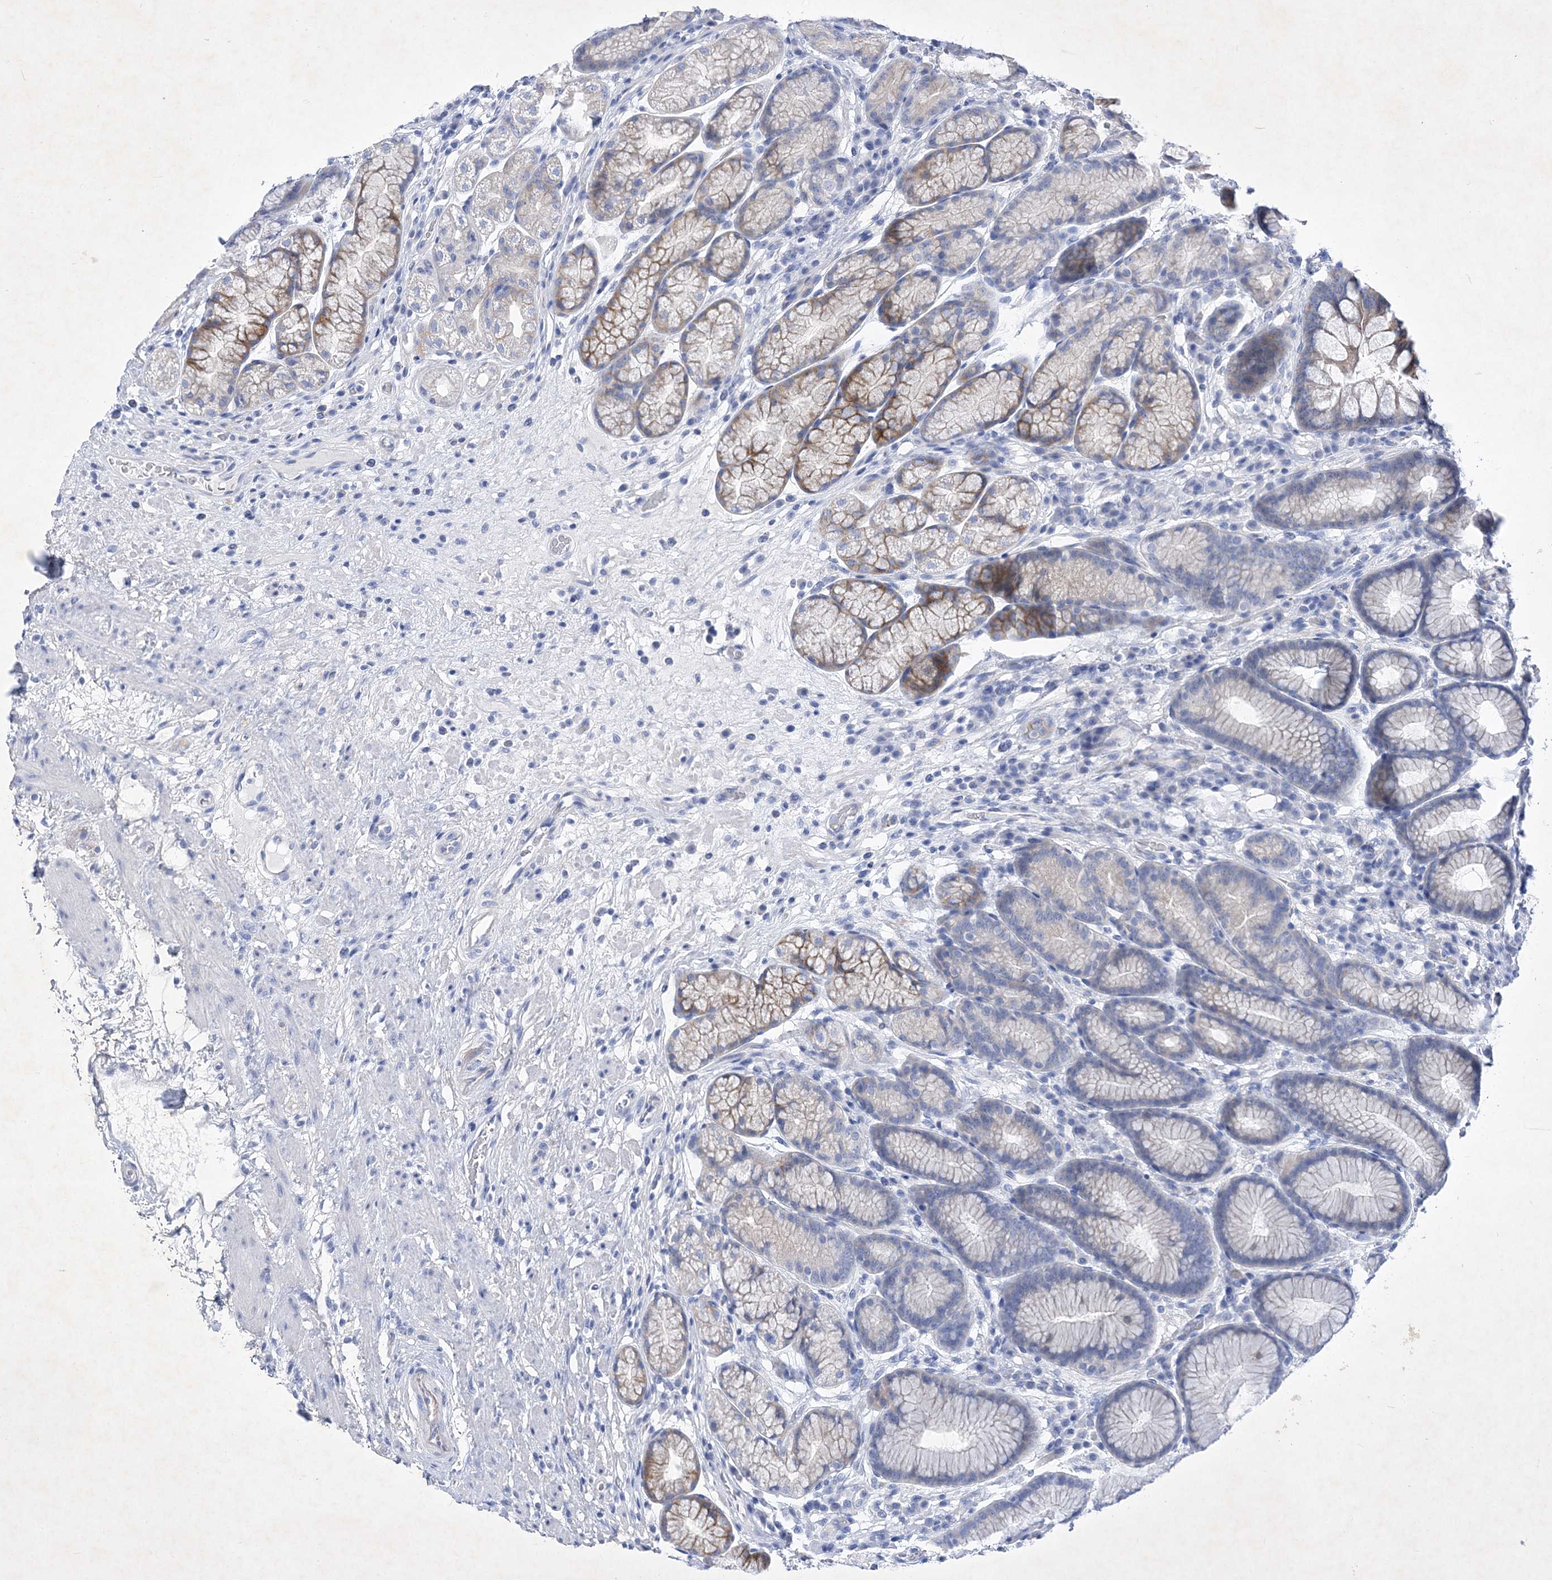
{"staining": {"intensity": "negative", "quantity": "none", "location": "none"}, "tissue": "stomach", "cell_type": "Glandular cells", "image_type": "normal", "snomed": [{"axis": "morphology", "description": "Normal tissue, NOS"}, {"axis": "topography", "description": "Stomach"}], "caption": "High power microscopy photomicrograph of an IHC micrograph of unremarkable stomach, revealing no significant expression in glandular cells. (Stains: DAB immunohistochemistry with hematoxylin counter stain, Microscopy: brightfield microscopy at high magnification).", "gene": "GPN1", "patient": {"sex": "male", "age": 57}}